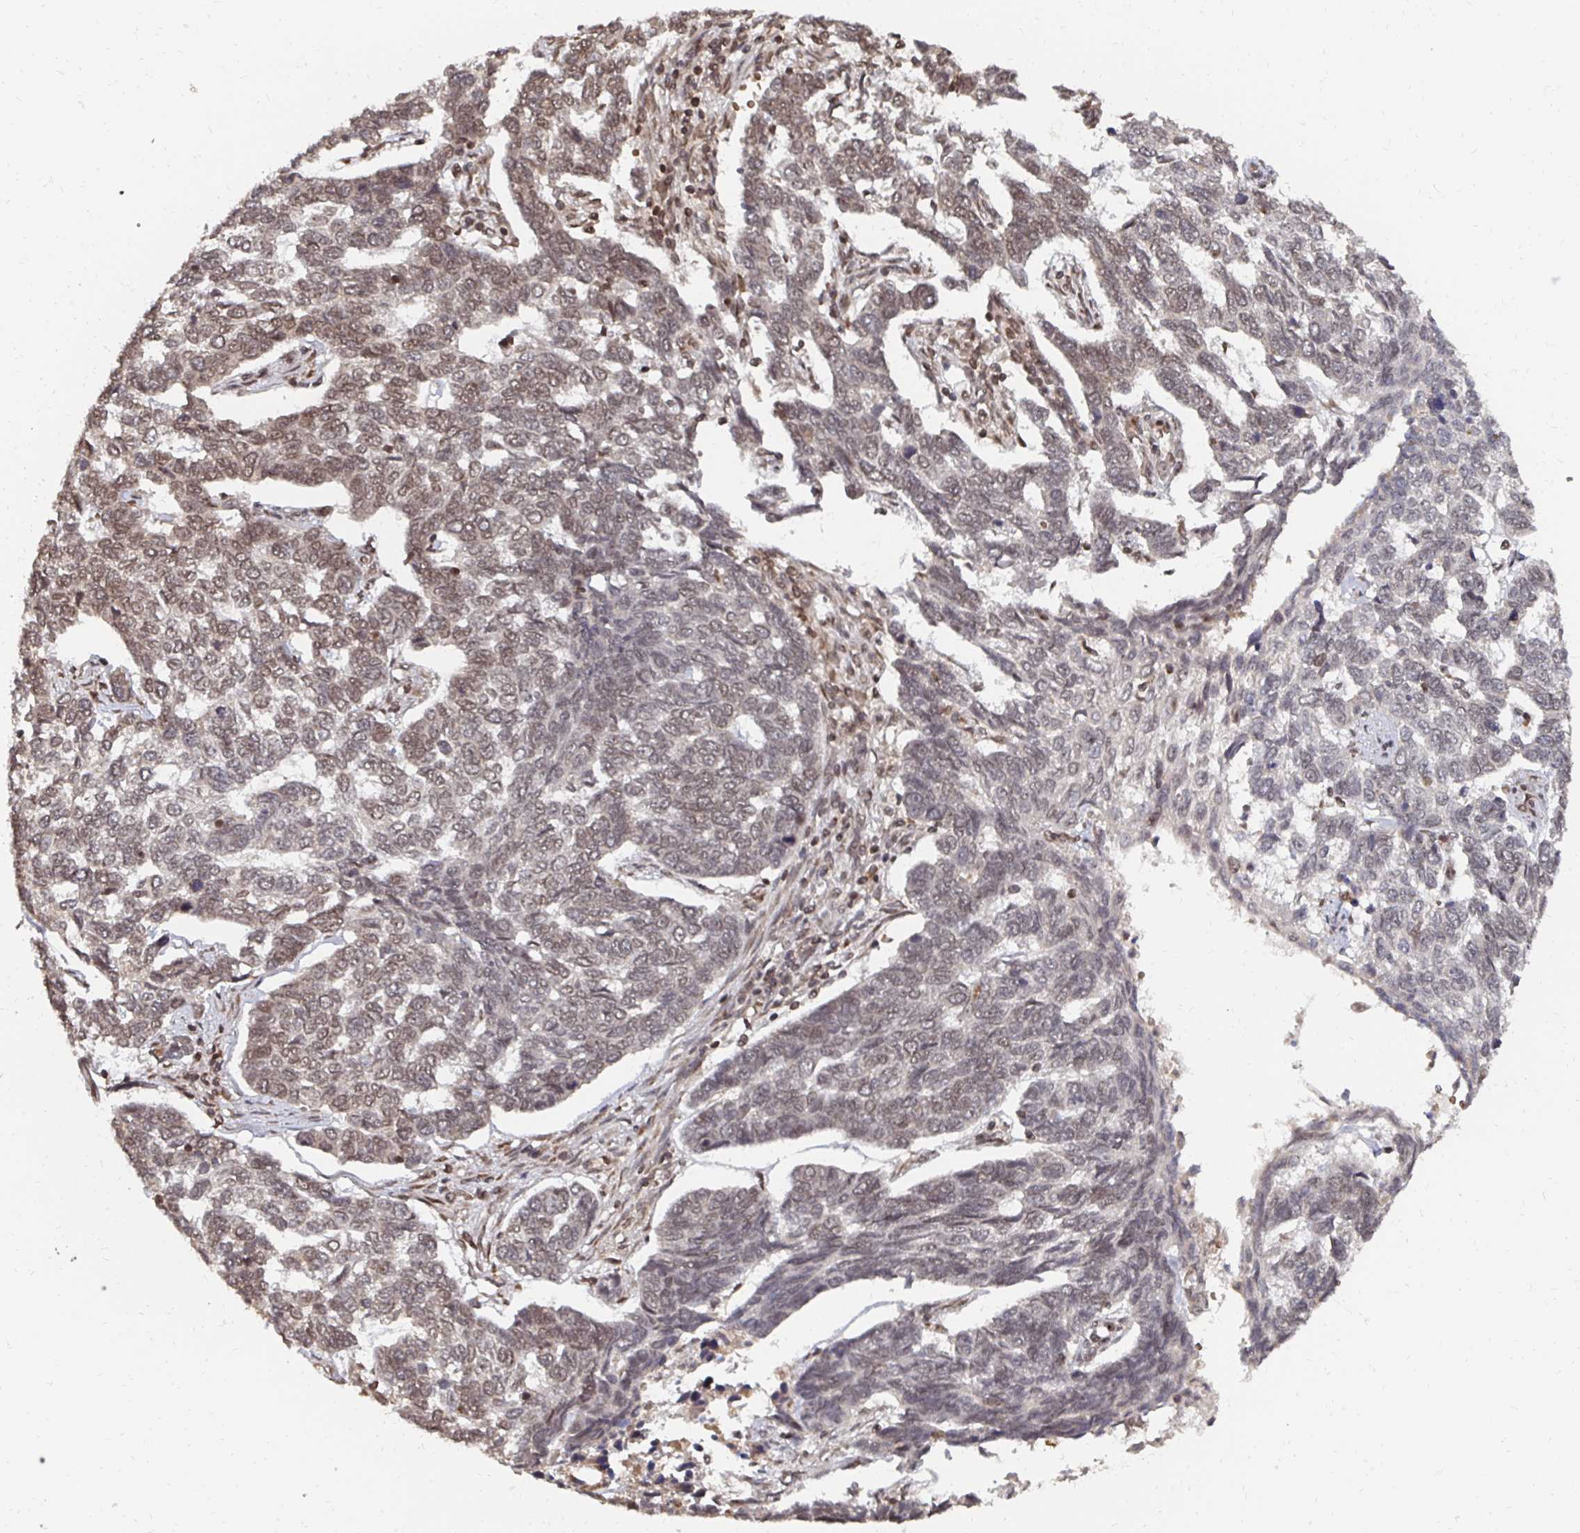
{"staining": {"intensity": "moderate", "quantity": "25%-75%", "location": "nuclear"}, "tissue": "skin cancer", "cell_type": "Tumor cells", "image_type": "cancer", "snomed": [{"axis": "morphology", "description": "Basal cell carcinoma"}, {"axis": "topography", "description": "Skin"}], "caption": "Moderate nuclear protein staining is appreciated in about 25%-75% of tumor cells in skin cancer (basal cell carcinoma).", "gene": "GTF3C6", "patient": {"sex": "female", "age": 65}}